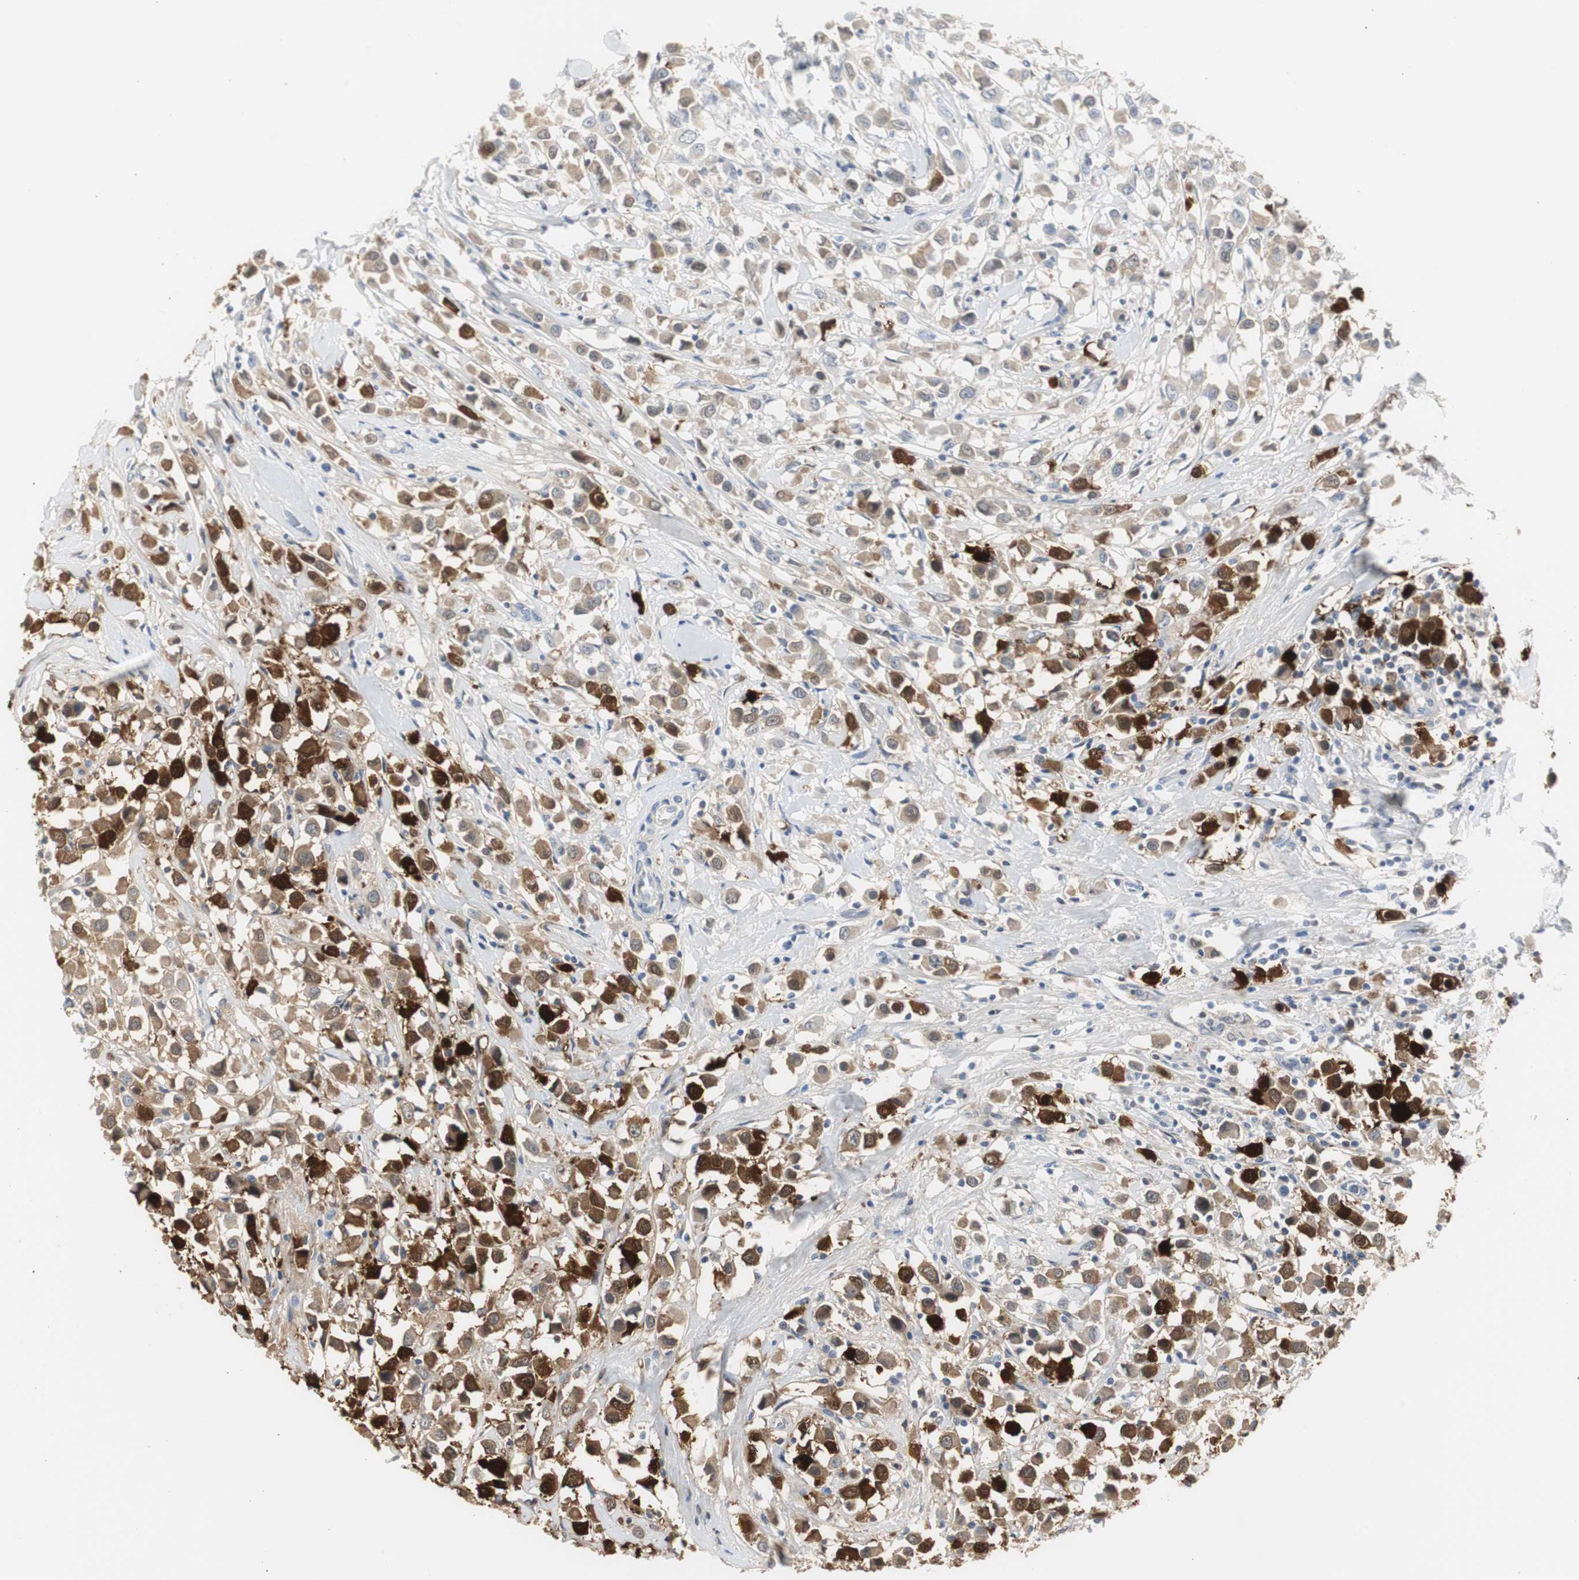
{"staining": {"intensity": "strong", "quantity": "<25%", "location": "cytoplasmic/membranous,nuclear"}, "tissue": "breast cancer", "cell_type": "Tumor cells", "image_type": "cancer", "snomed": [{"axis": "morphology", "description": "Duct carcinoma"}, {"axis": "topography", "description": "Breast"}], "caption": "Breast cancer (intraductal carcinoma) stained with a protein marker demonstrates strong staining in tumor cells.", "gene": "S100A7", "patient": {"sex": "female", "age": 61}}